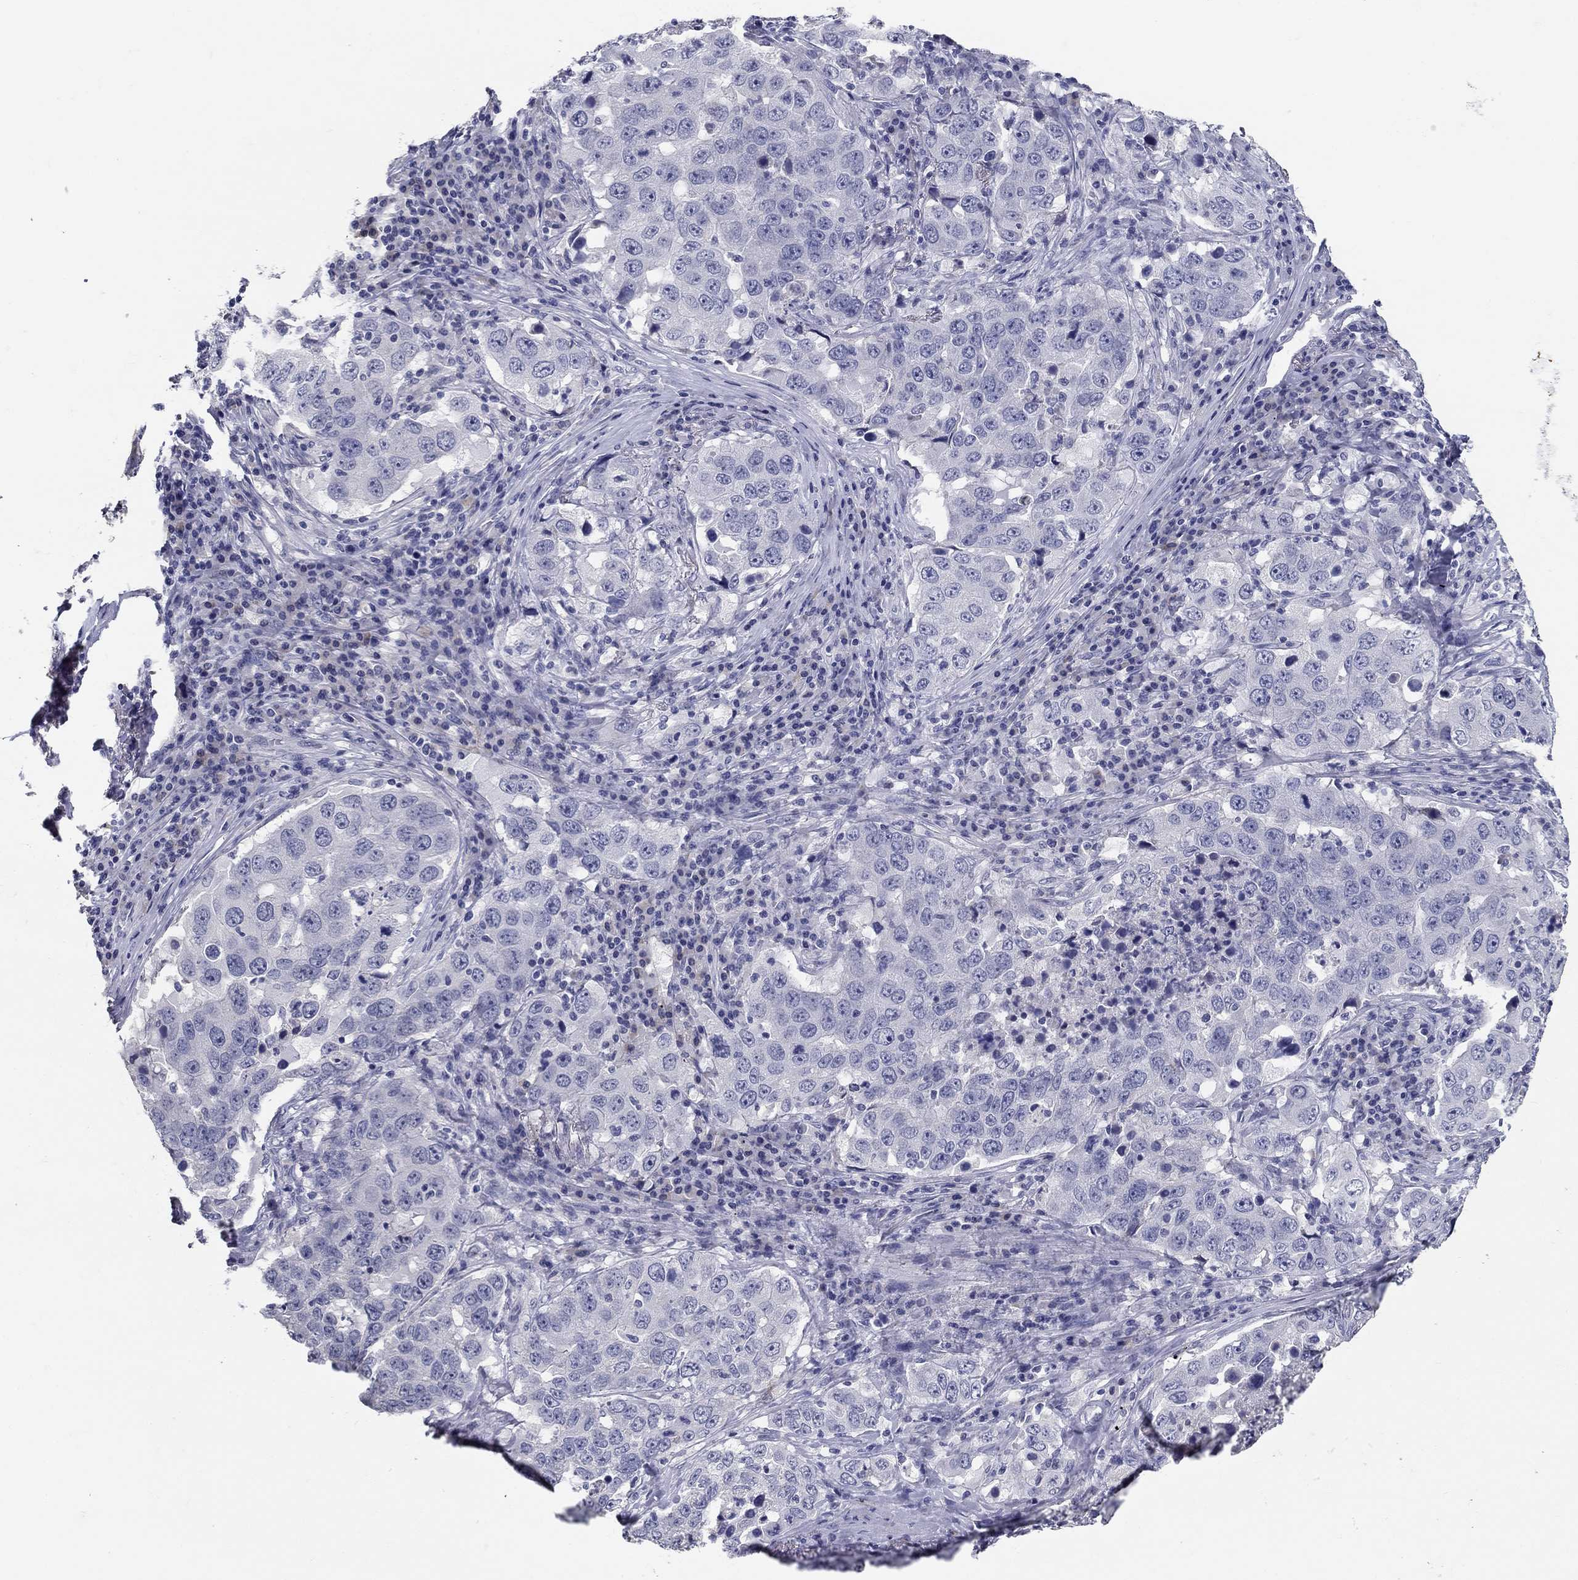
{"staining": {"intensity": "negative", "quantity": "none", "location": "none"}, "tissue": "lung cancer", "cell_type": "Tumor cells", "image_type": "cancer", "snomed": [{"axis": "morphology", "description": "Adenocarcinoma, NOS"}, {"axis": "topography", "description": "Lung"}], "caption": "This is a image of immunohistochemistry staining of lung cancer, which shows no staining in tumor cells.", "gene": "POMC", "patient": {"sex": "male", "age": 73}}